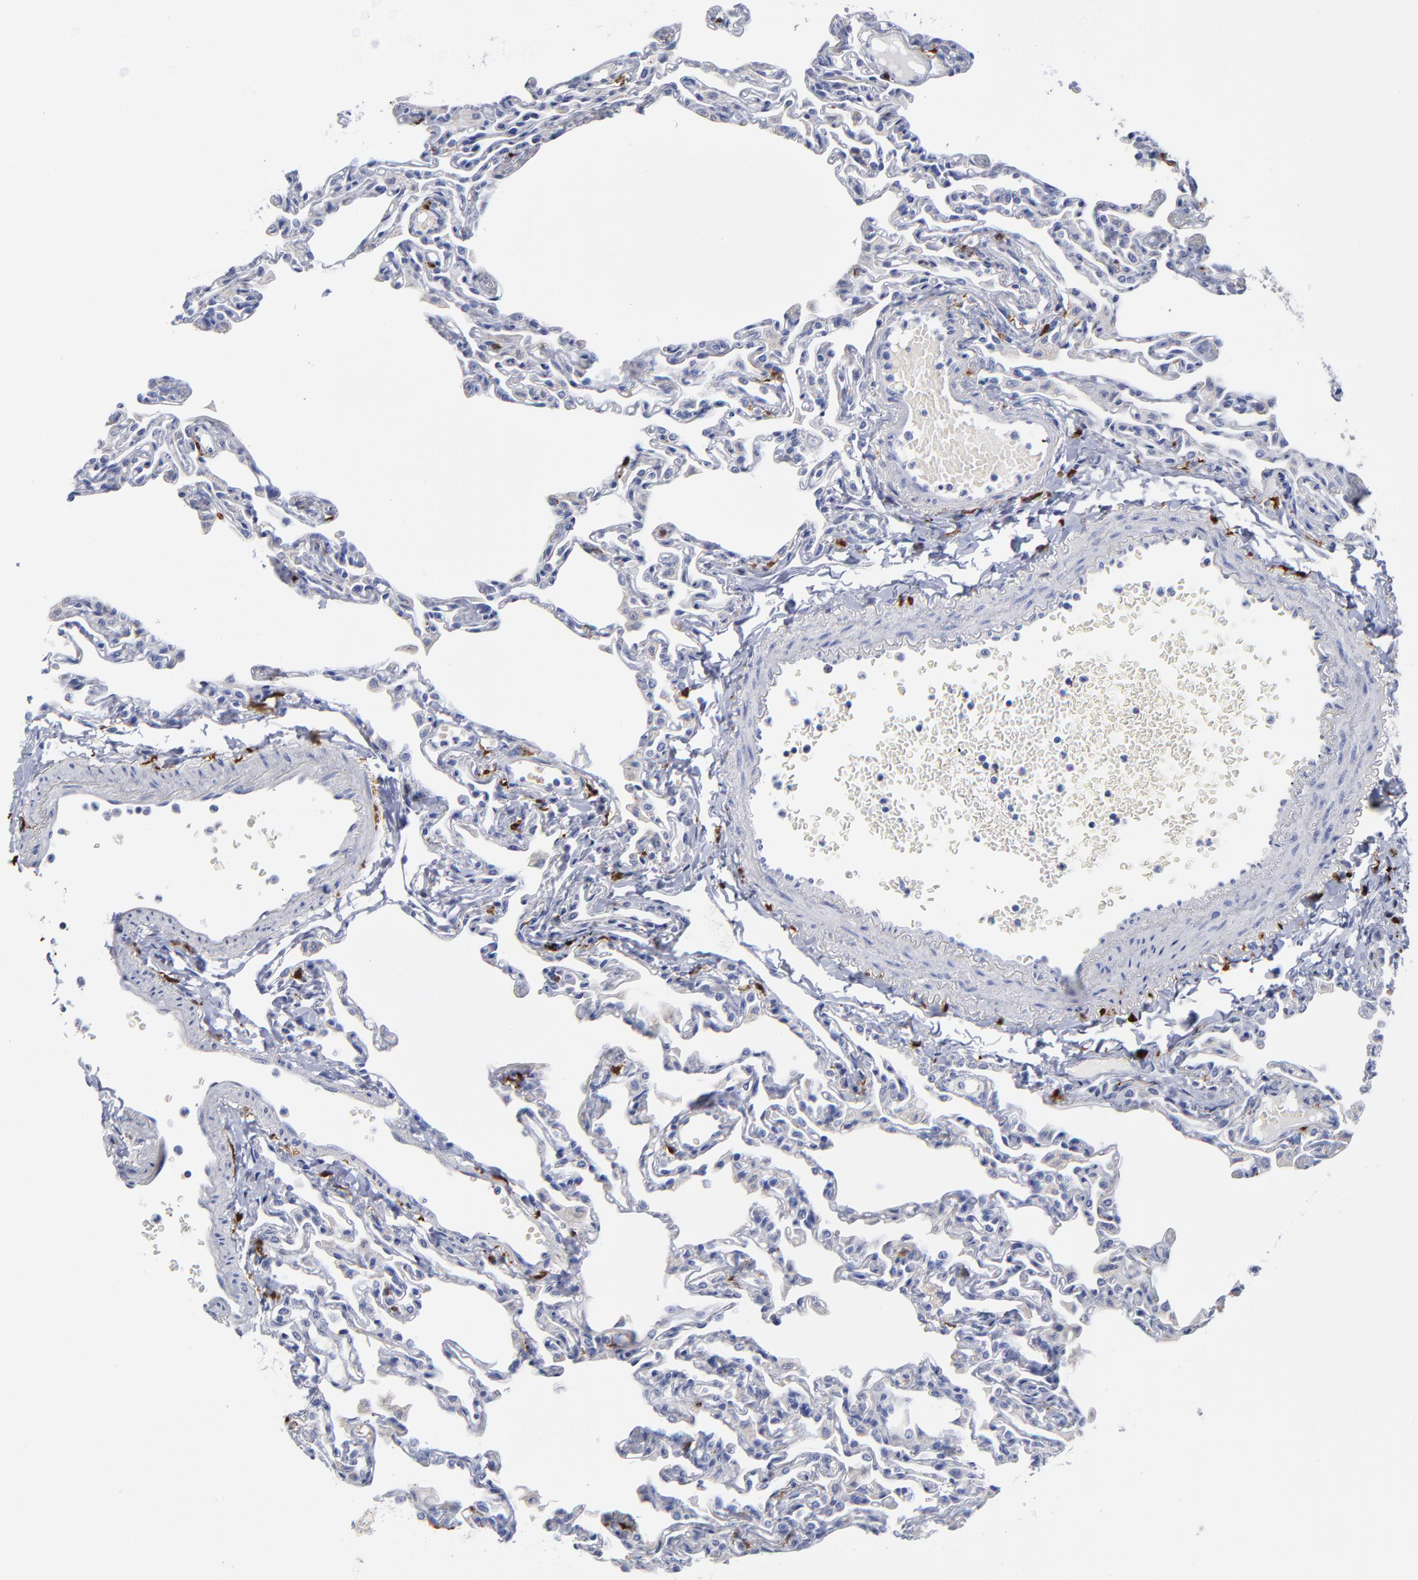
{"staining": {"intensity": "negative", "quantity": "none", "location": "none"}, "tissue": "lung", "cell_type": "Alveolar cells", "image_type": "normal", "snomed": [{"axis": "morphology", "description": "Normal tissue, NOS"}, {"axis": "topography", "description": "Lung"}], "caption": "Immunohistochemistry of unremarkable human lung displays no positivity in alveolar cells. The staining is performed using DAB brown chromogen with nuclei counter-stained in using hematoxylin.", "gene": "PTP4A1", "patient": {"sex": "female", "age": 49}}